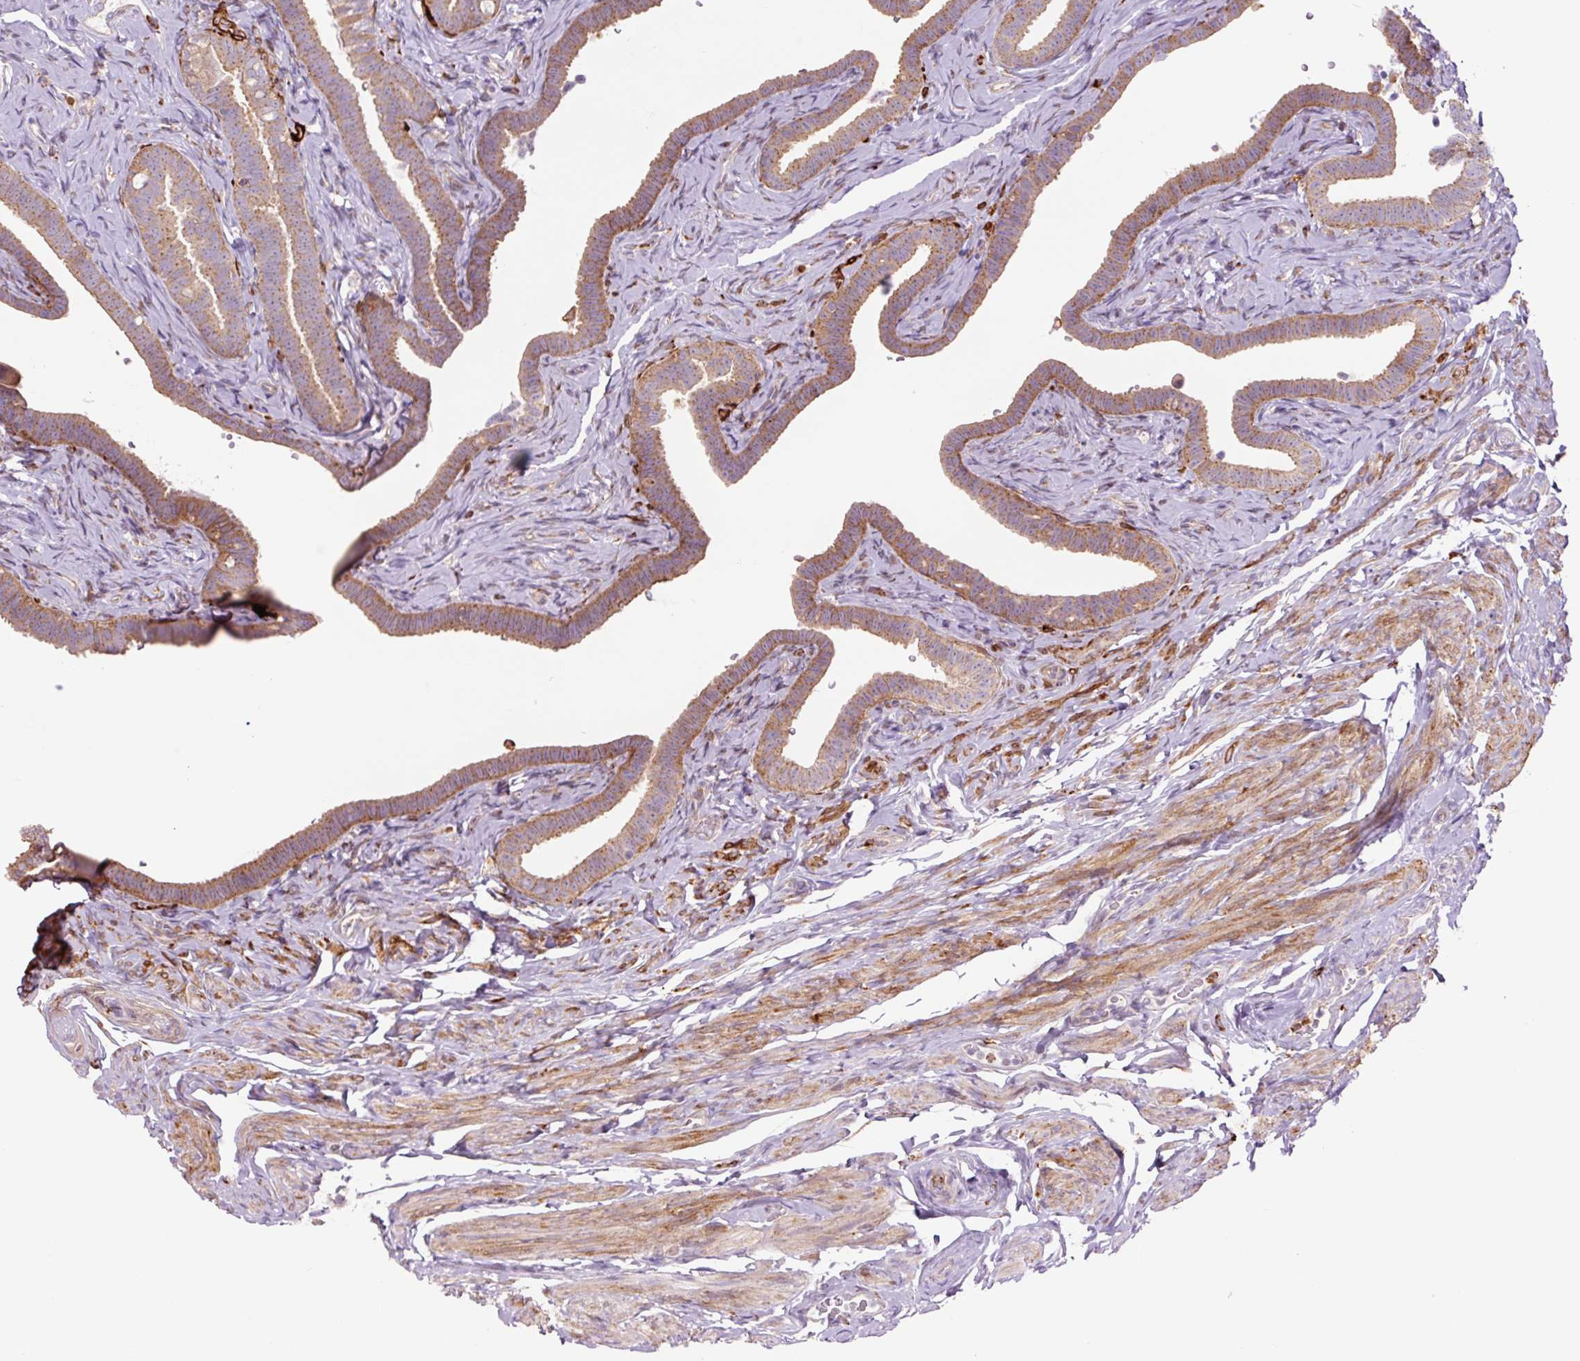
{"staining": {"intensity": "moderate", "quantity": "25%-75%", "location": "cytoplasmic/membranous"}, "tissue": "fallopian tube", "cell_type": "Glandular cells", "image_type": "normal", "snomed": [{"axis": "morphology", "description": "Normal tissue, NOS"}, {"axis": "topography", "description": "Fallopian tube"}], "caption": "Approximately 25%-75% of glandular cells in unremarkable human fallopian tube demonstrate moderate cytoplasmic/membranous protein positivity as visualized by brown immunohistochemical staining.", "gene": "SH2D6", "patient": {"sex": "female", "age": 69}}